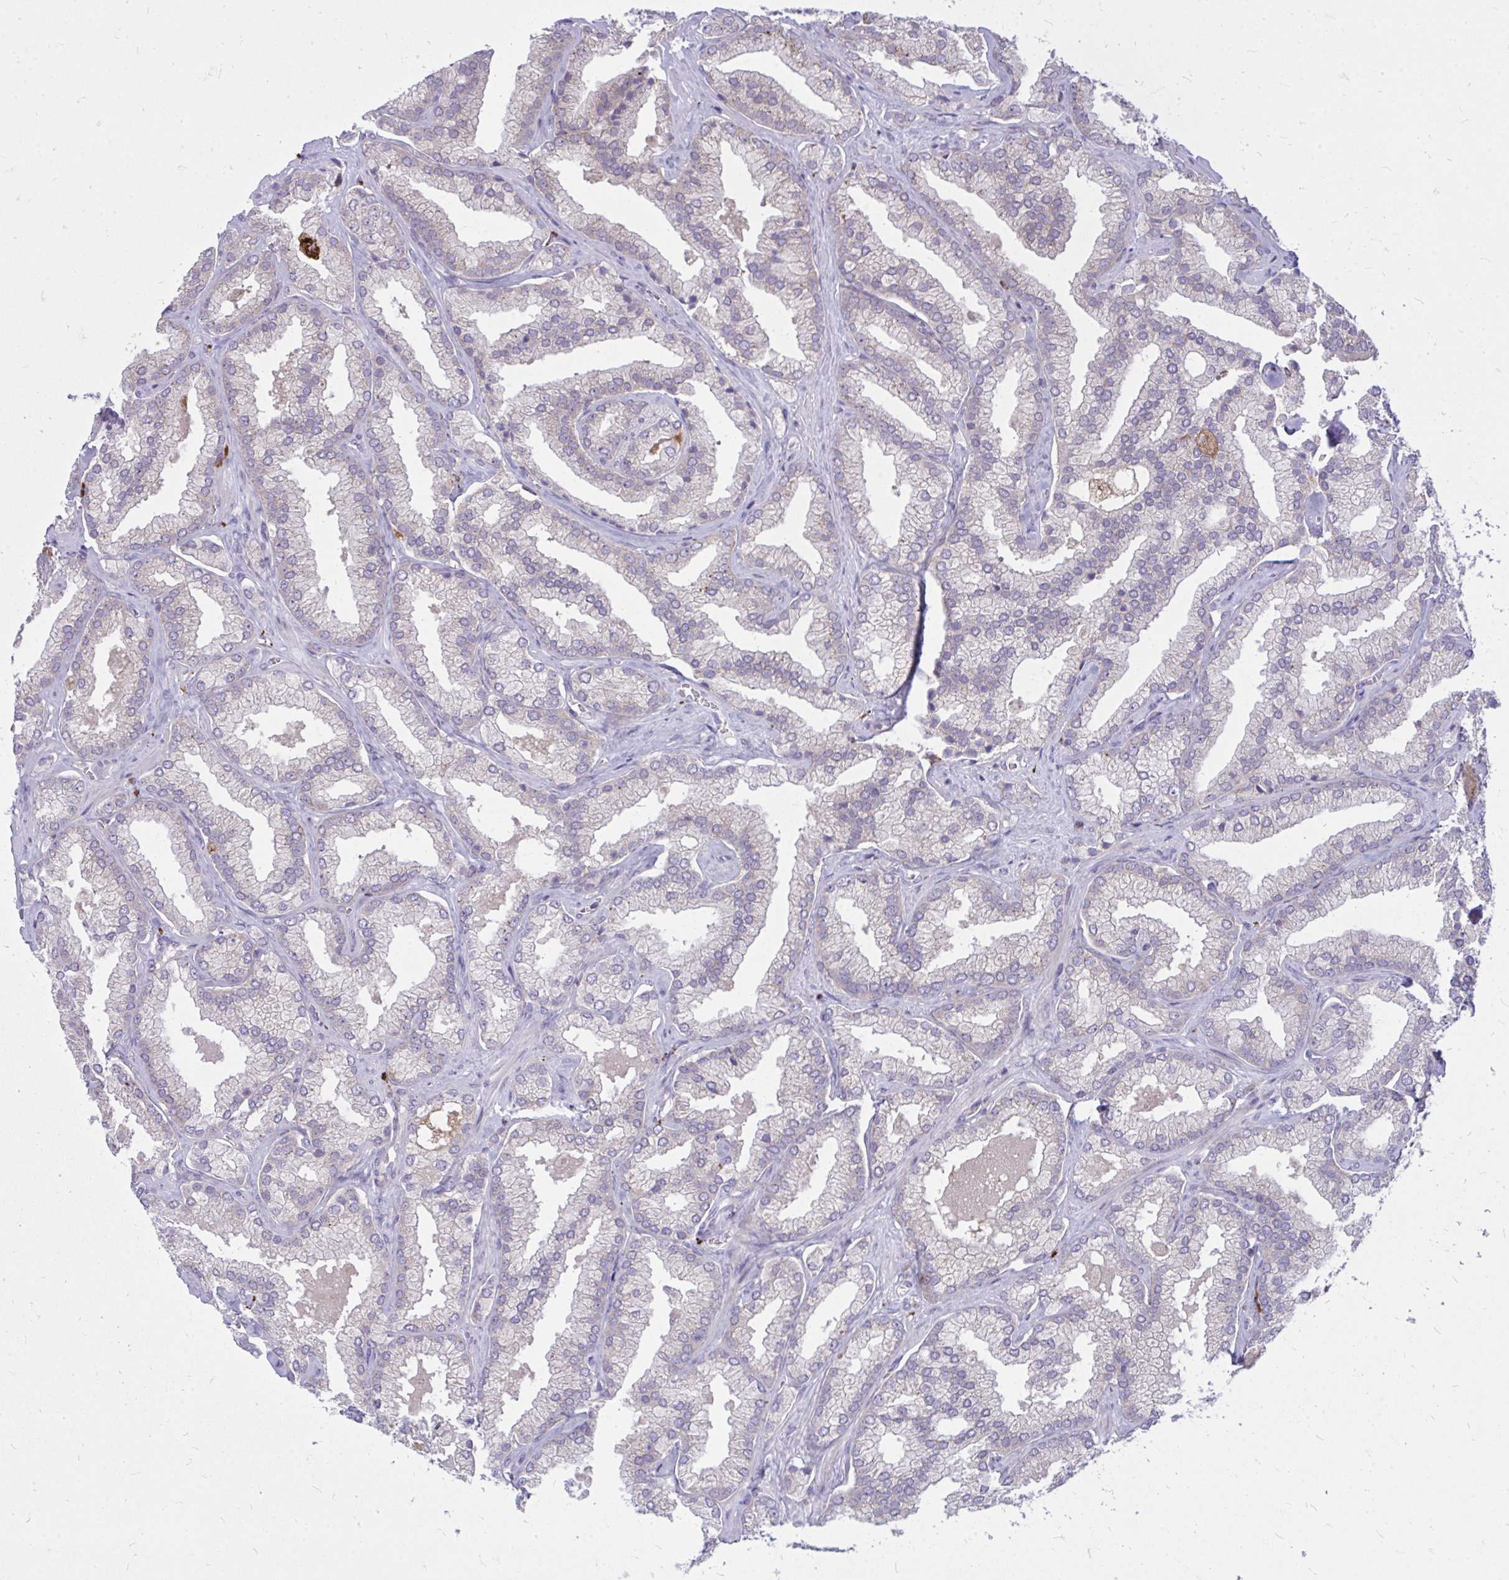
{"staining": {"intensity": "negative", "quantity": "none", "location": "none"}, "tissue": "prostate cancer", "cell_type": "Tumor cells", "image_type": "cancer", "snomed": [{"axis": "morphology", "description": "Adenocarcinoma, High grade"}, {"axis": "topography", "description": "Prostate"}], "caption": "Tumor cells show no significant staining in adenocarcinoma (high-grade) (prostate).", "gene": "ZSCAN25", "patient": {"sex": "male", "age": 68}}